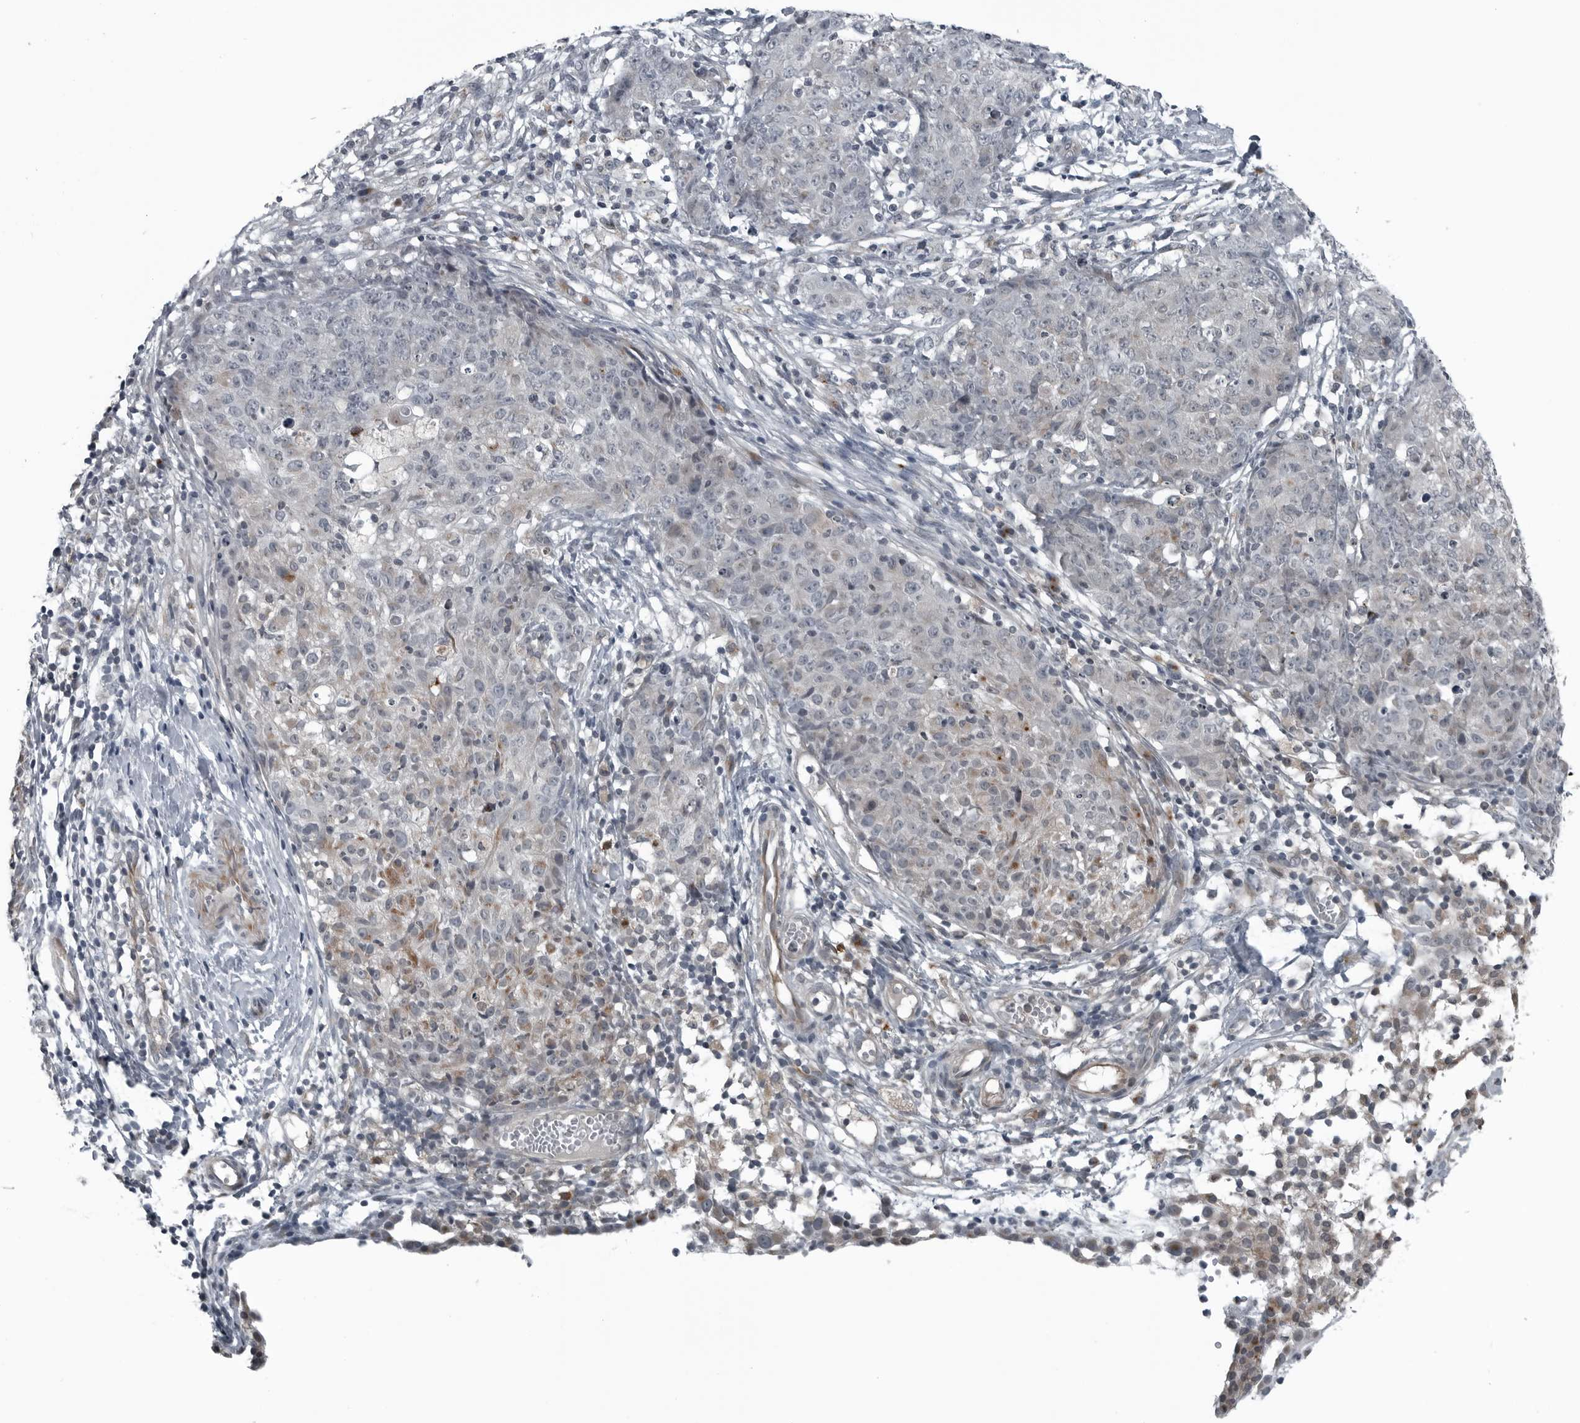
{"staining": {"intensity": "weak", "quantity": "<25%", "location": "cytoplasmic/membranous"}, "tissue": "ovarian cancer", "cell_type": "Tumor cells", "image_type": "cancer", "snomed": [{"axis": "morphology", "description": "Carcinoma, endometroid"}, {"axis": "topography", "description": "Ovary"}], "caption": "Micrograph shows no protein expression in tumor cells of ovarian endometroid carcinoma tissue.", "gene": "GAK", "patient": {"sex": "female", "age": 42}}